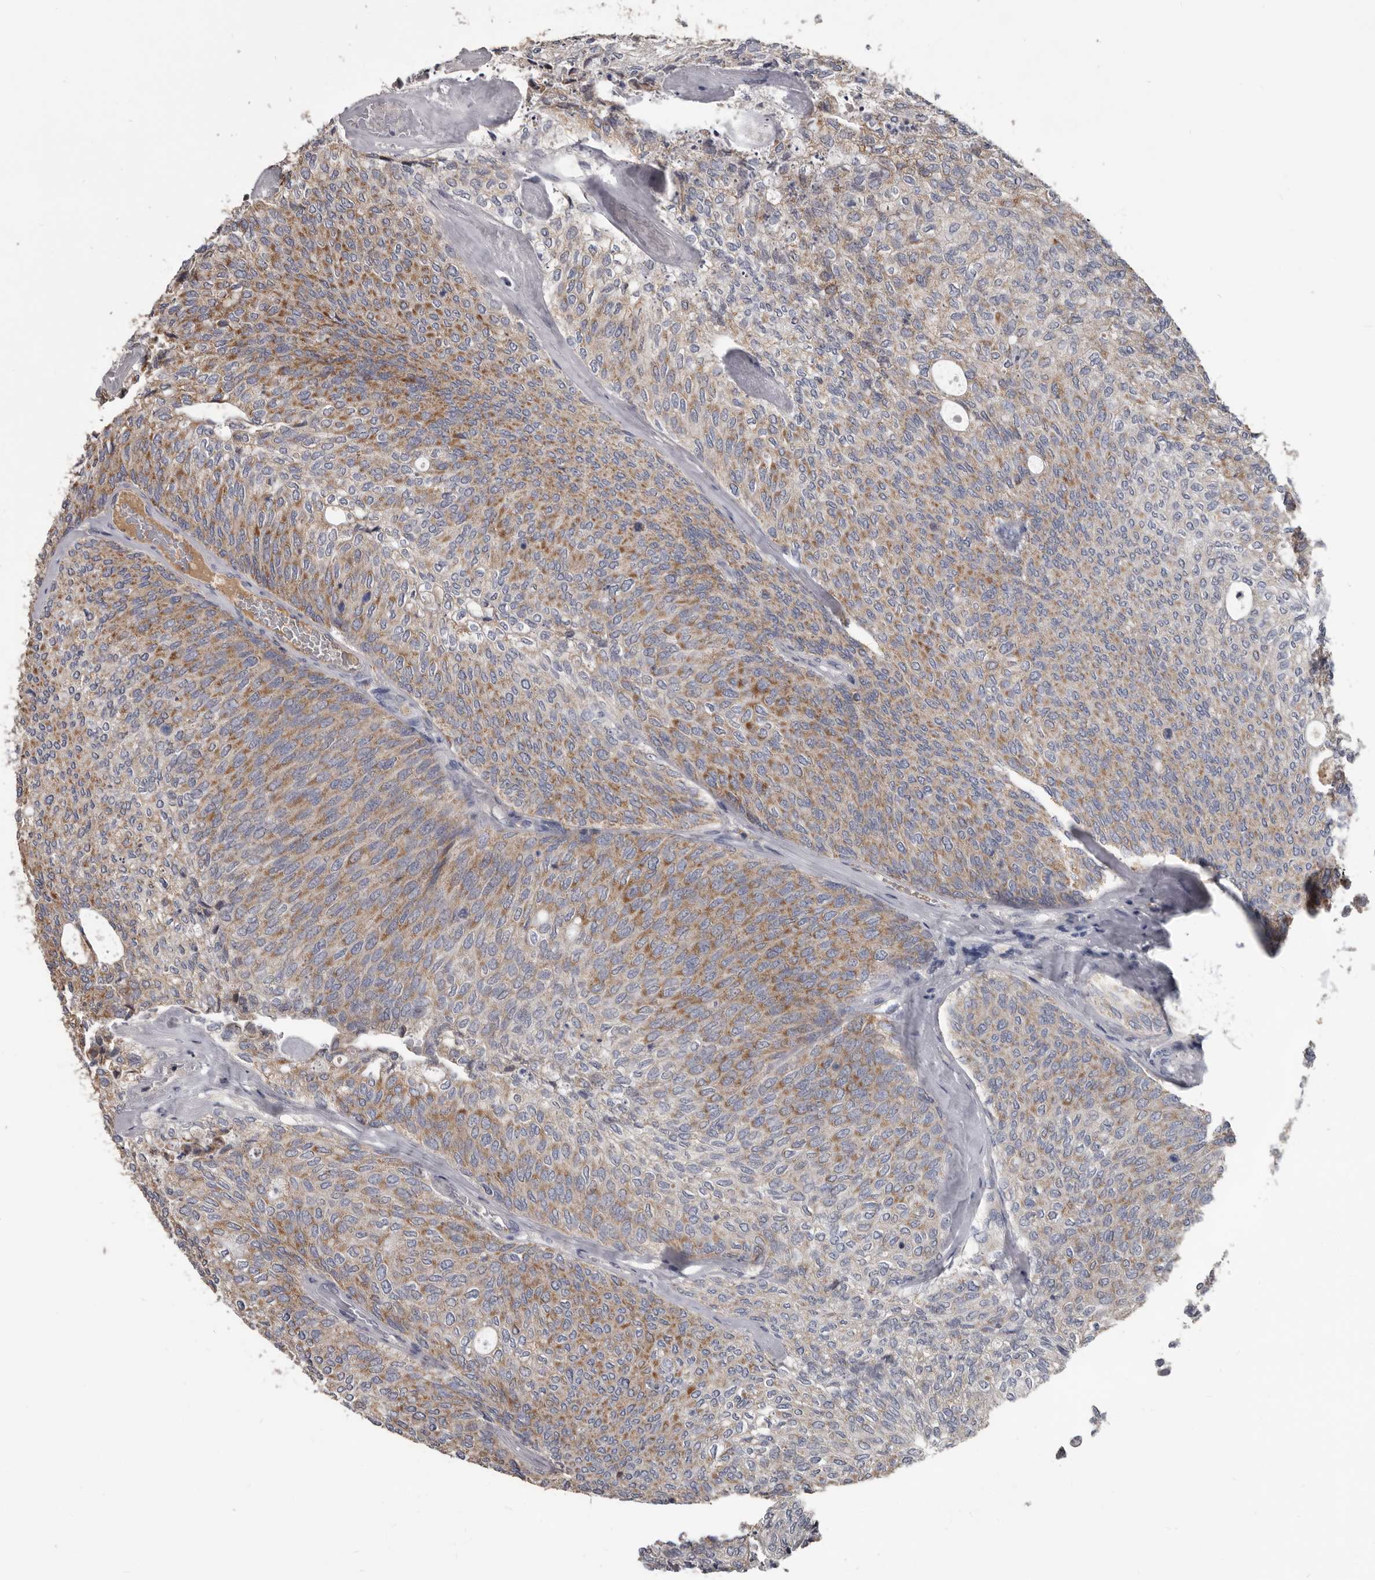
{"staining": {"intensity": "moderate", "quantity": ">75%", "location": "cytoplasmic/membranous"}, "tissue": "urothelial cancer", "cell_type": "Tumor cells", "image_type": "cancer", "snomed": [{"axis": "morphology", "description": "Urothelial carcinoma, Low grade"}, {"axis": "topography", "description": "Urinary bladder"}], "caption": "Immunohistochemistry (IHC) (DAB (3,3'-diaminobenzidine)) staining of urothelial carcinoma (low-grade) reveals moderate cytoplasmic/membranous protein expression in approximately >75% of tumor cells.", "gene": "ALDH5A1", "patient": {"sex": "female", "age": 79}}